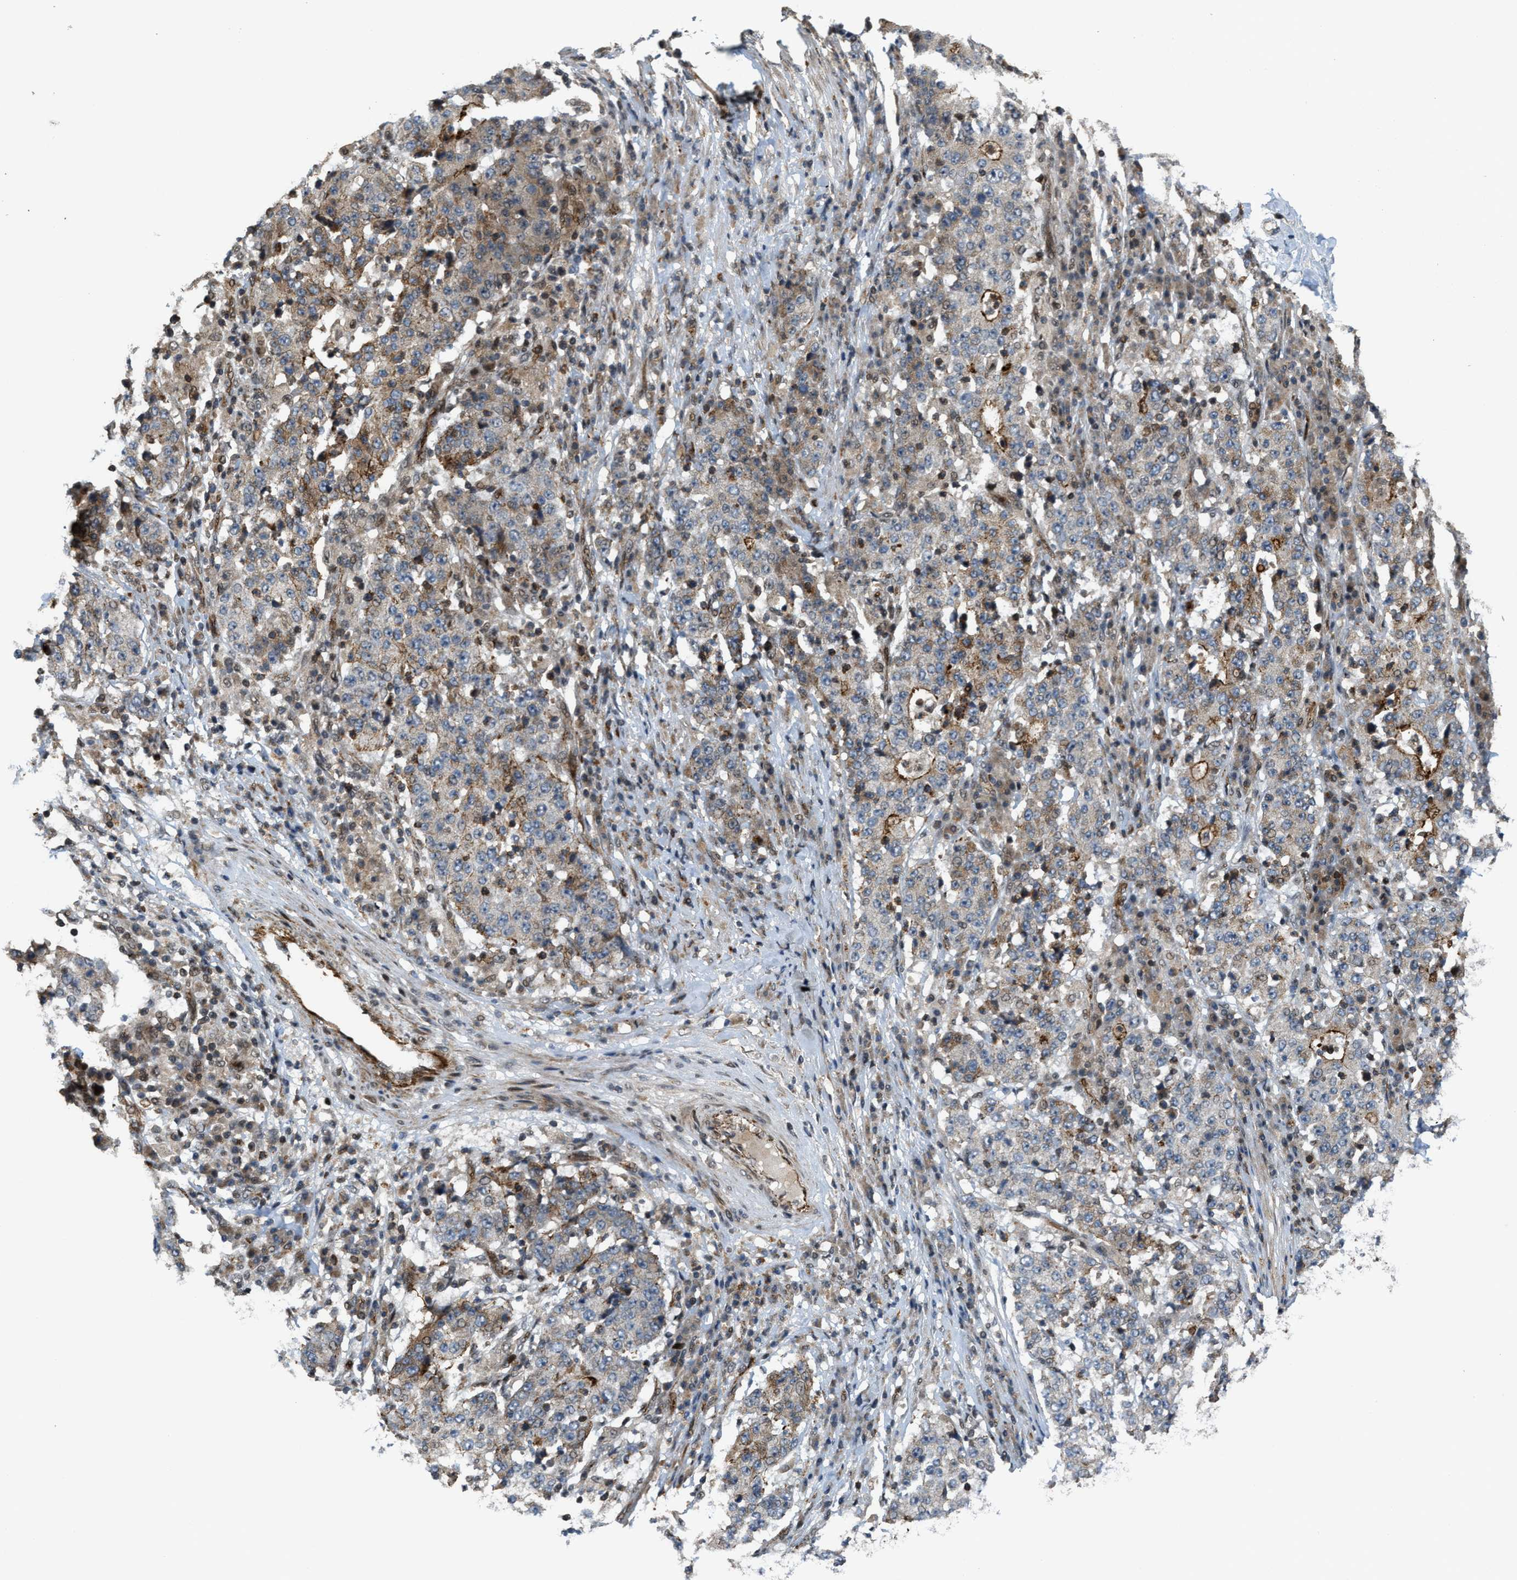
{"staining": {"intensity": "moderate", "quantity": "<25%", "location": "cytoplasmic/membranous"}, "tissue": "stomach cancer", "cell_type": "Tumor cells", "image_type": "cancer", "snomed": [{"axis": "morphology", "description": "Adenocarcinoma, NOS"}, {"axis": "topography", "description": "Stomach"}], "caption": "Immunohistochemical staining of human stomach adenocarcinoma reveals moderate cytoplasmic/membranous protein positivity in about <25% of tumor cells. (Brightfield microscopy of DAB IHC at high magnification).", "gene": "DPF2", "patient": {"sex": "male", "age": 59}}